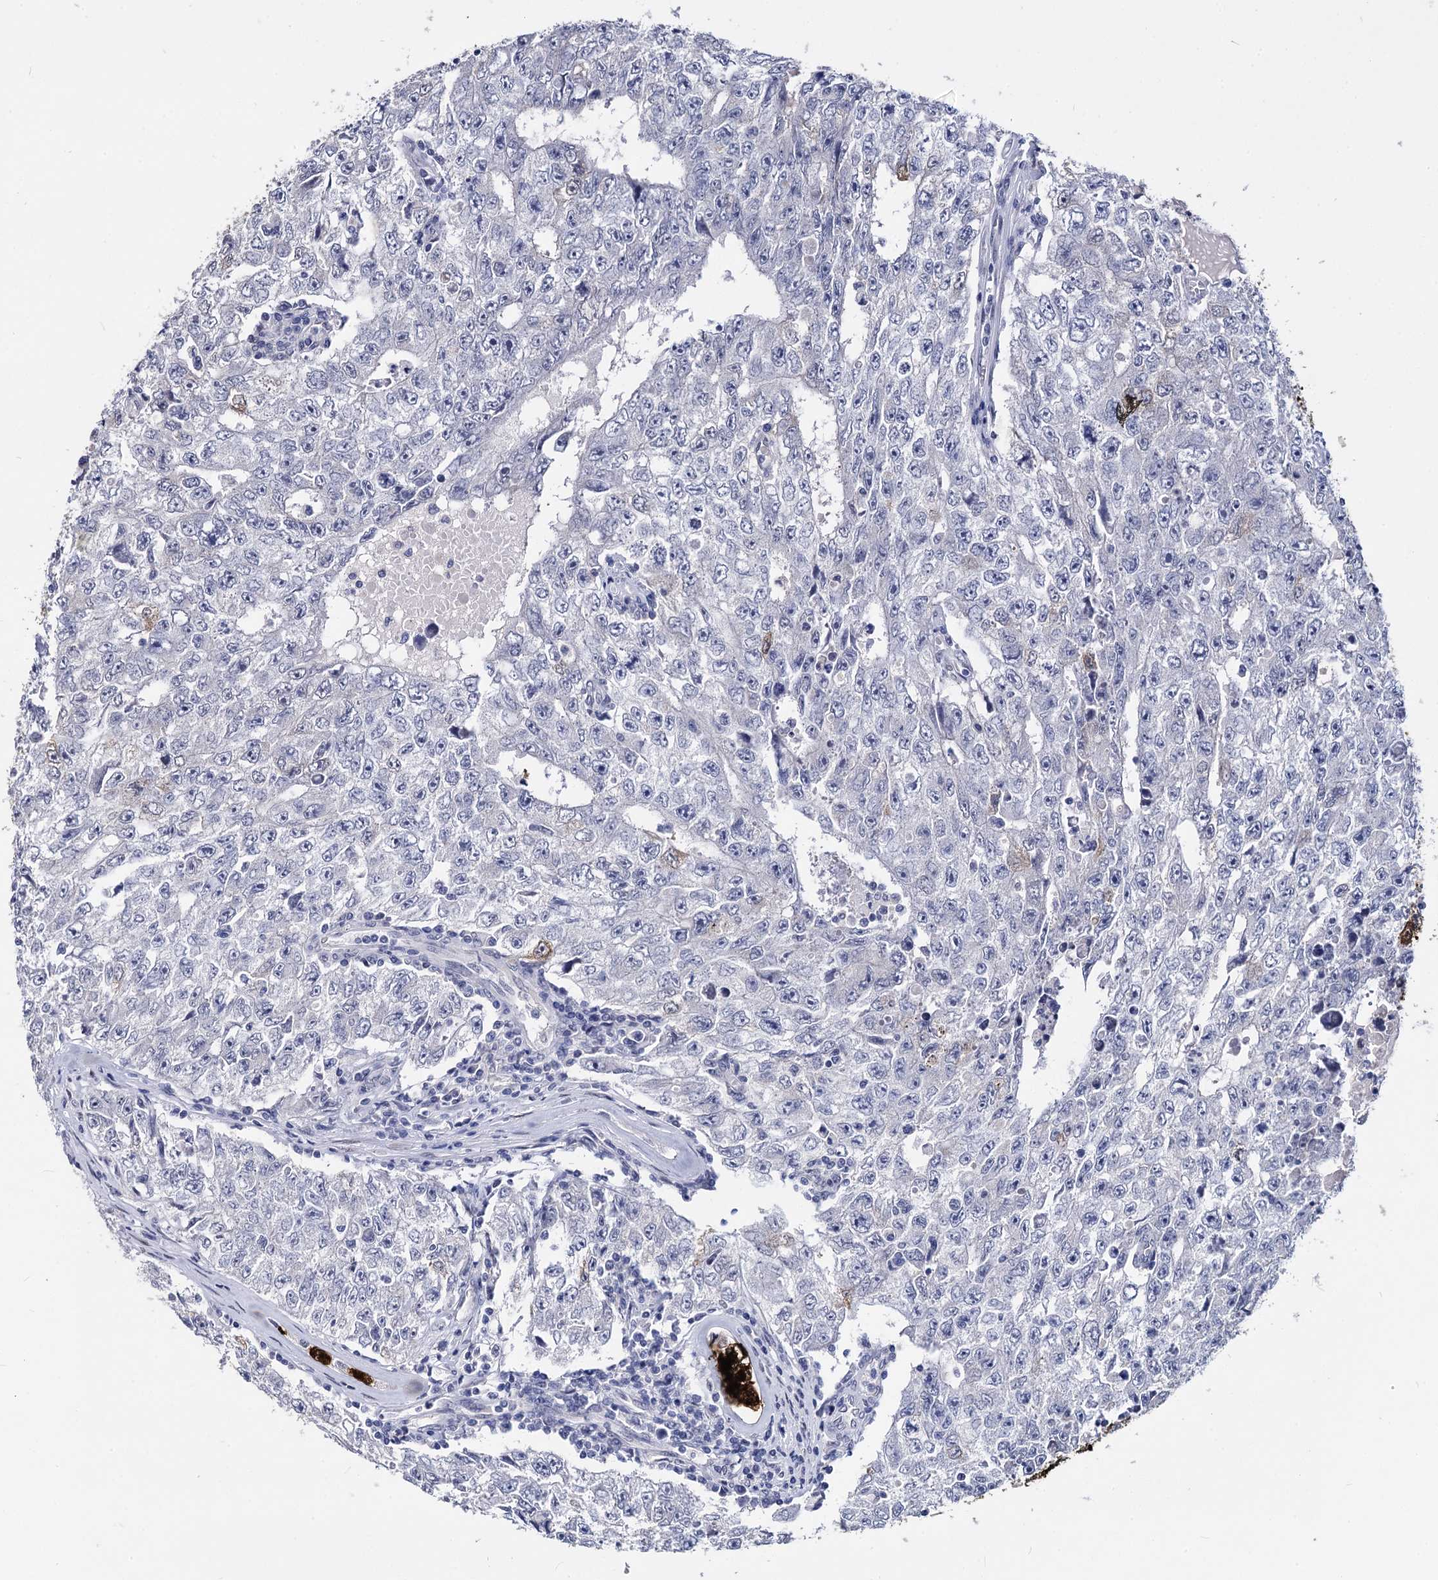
{"staining": {"intensity": "negative", "quantity": "none", "location": "none"}, "tissue": "testis cancer", "cell_type": "Tumor cells", "image_type": "cancer", "snomed": [{"axis": "morphology", "description": "Carcinoma, Embryonal, NOS"}, {"axis": "topography", "description": "Testis"}], "caption": "Tumor cells show no significant protein positivity in testis embryonal carcinoma.", "gene": "MAGEA4", "patient": {"sex": "male", "age": 17}}